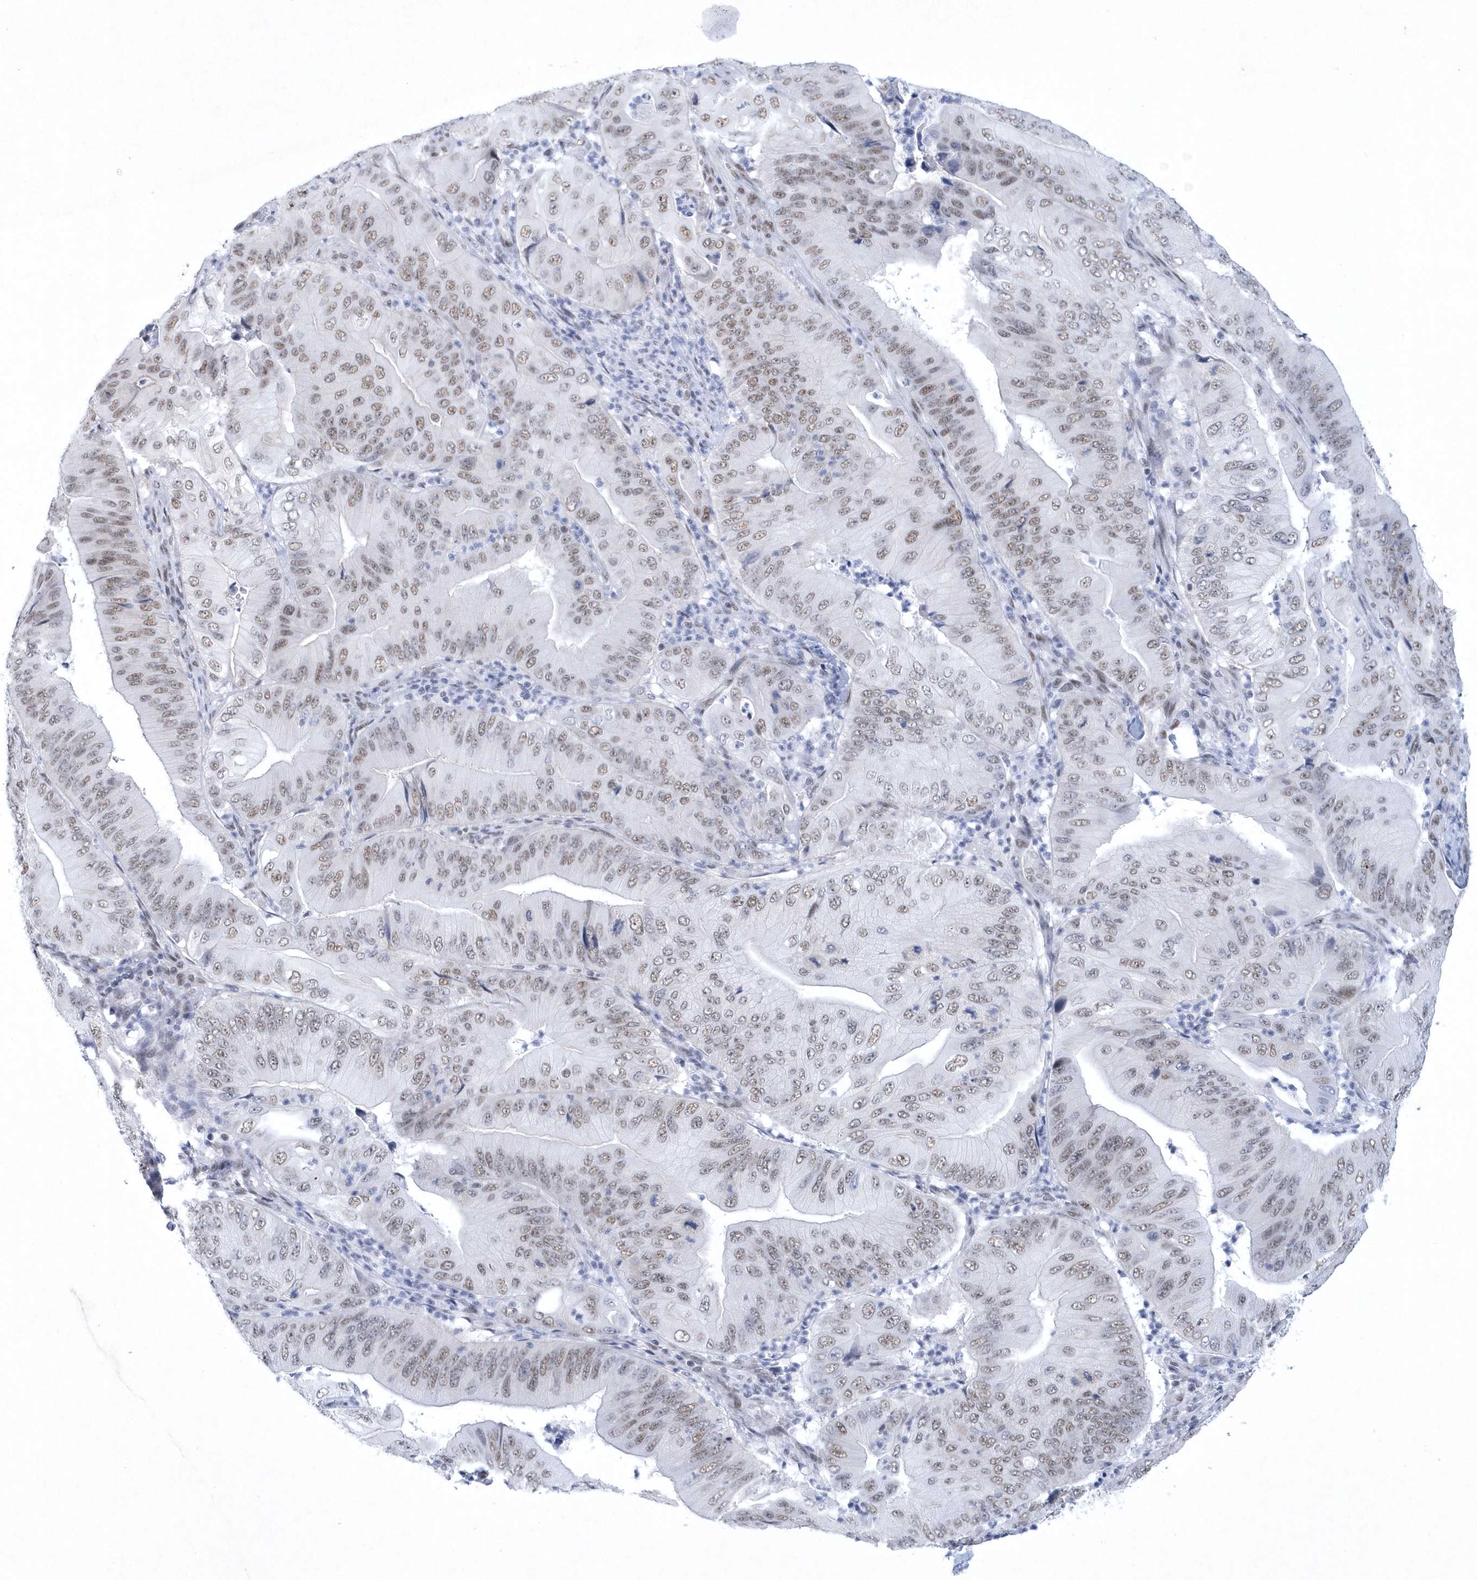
{"staining": {"intensity": "weak", "quantity": ">75%", "location": "nuclear"}, "tissue": "pancreatic cancer", "cell_type": "Tumor cells", "image_type": "cancer", "snomed": [{"axis": "morphology", "description": "Adenocarcinoma, NOS"}, {"axis": "topography", "description": "Pancreas"}], "caption": "Brown immunohistochemical staining in pancreatic cancer (adenocarcinoma) reveals weak nuclear staining in approximately >75% of tumor cells.", "gene": "DCLRE1A", "patient": {"sex": "female", "age": 77}}